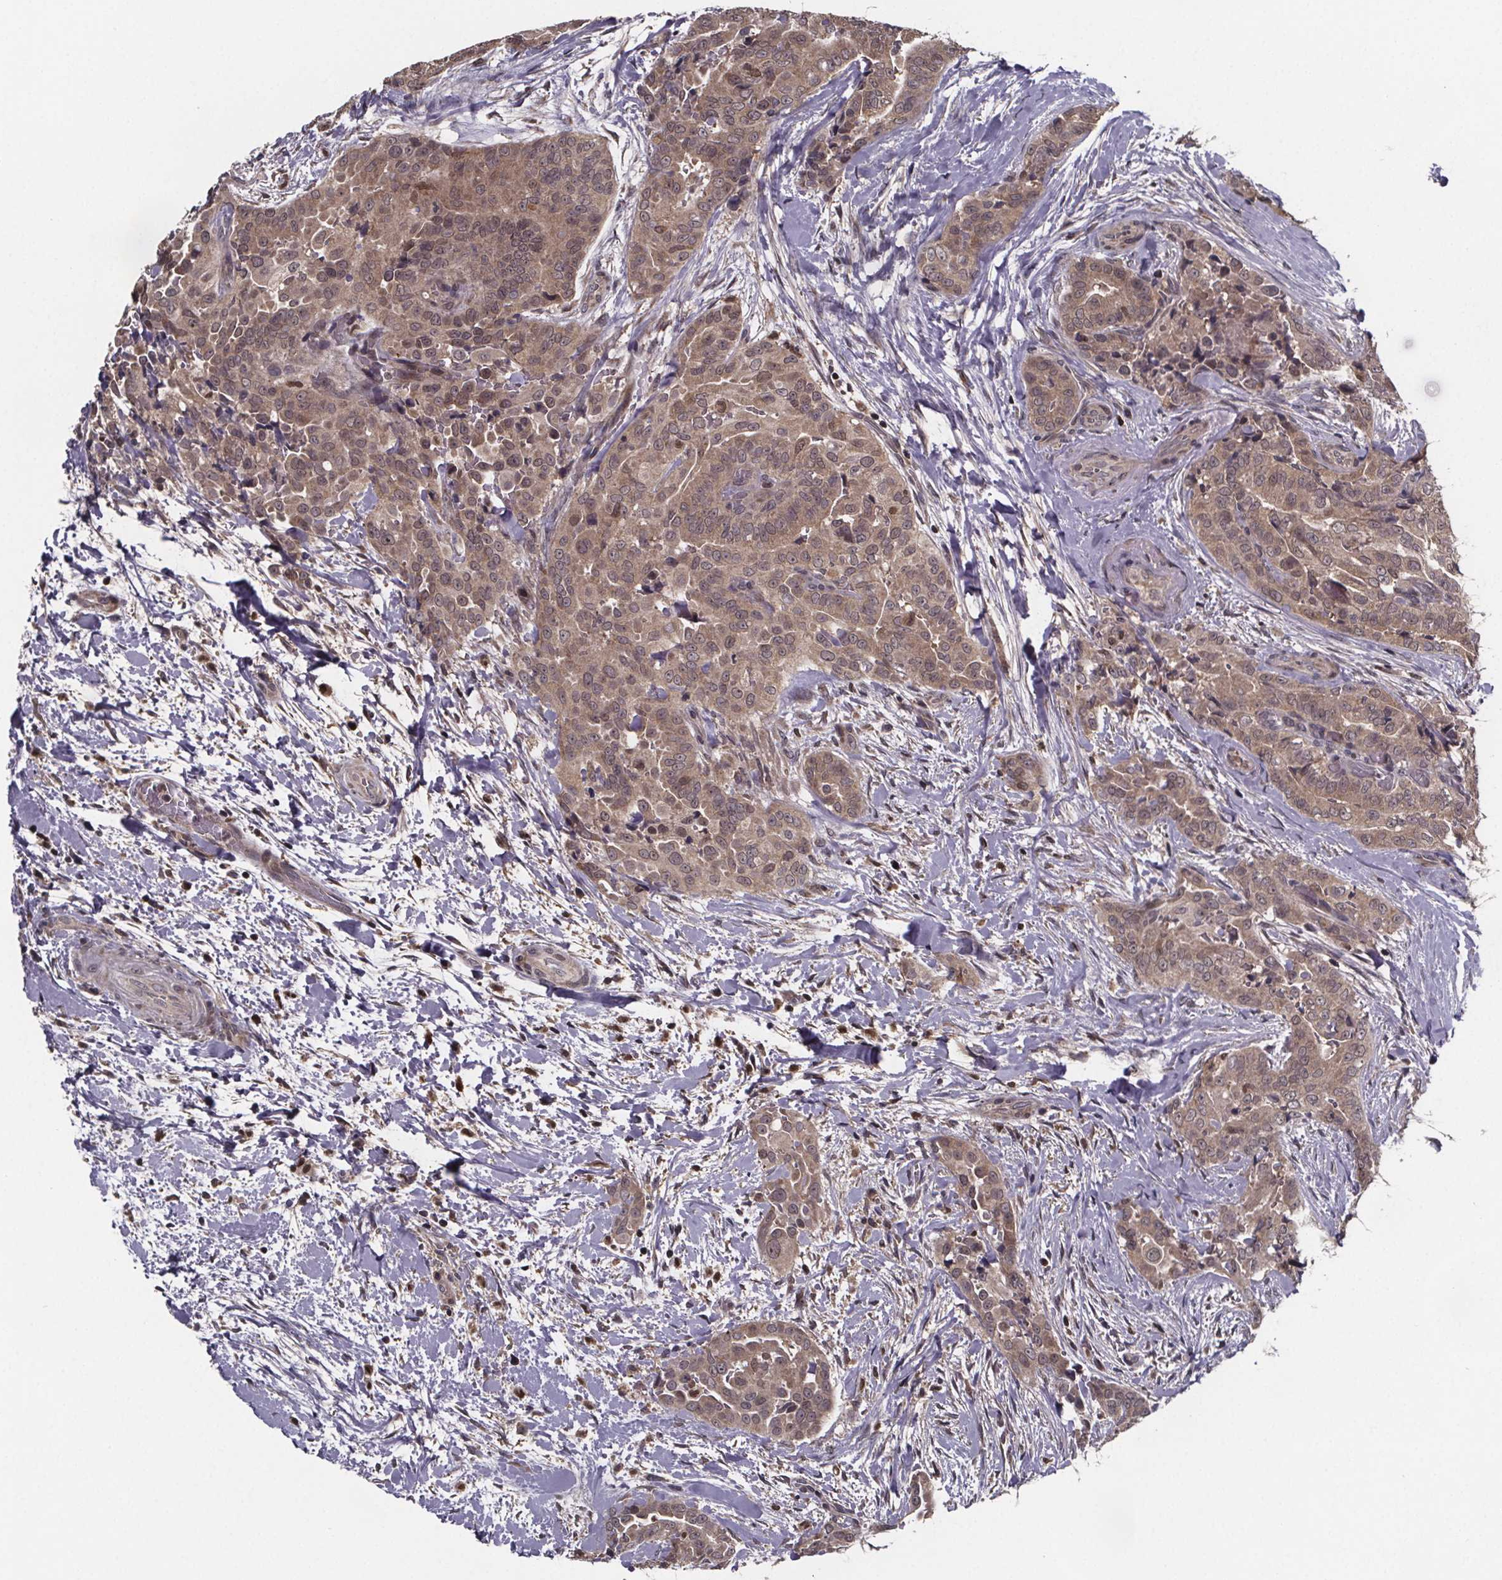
{"staining": {"intensity": "weak", "quantity": ">75%", "location": "cytoplasmic/membranous,nuclear"}, "tissue": "thyroid cancer", "cell_type": "Tumor cells", "image_type": "cancer", "snomed": [{"axis": "morphology", "description": "Papillary adenocarcinoma, NOS"}, {"axis": "topography", "description": "Thyroid gland"}], "caption": "Immunohistochemical staining of human thyroid papillary adenocarcinoma displays low levels of weak cytoplasmic/membranous and nuclear positivity in approximately >75% of tumor cells.", "gene": "FN3KRP", "patient": {"sex": "male", "age": 61}}